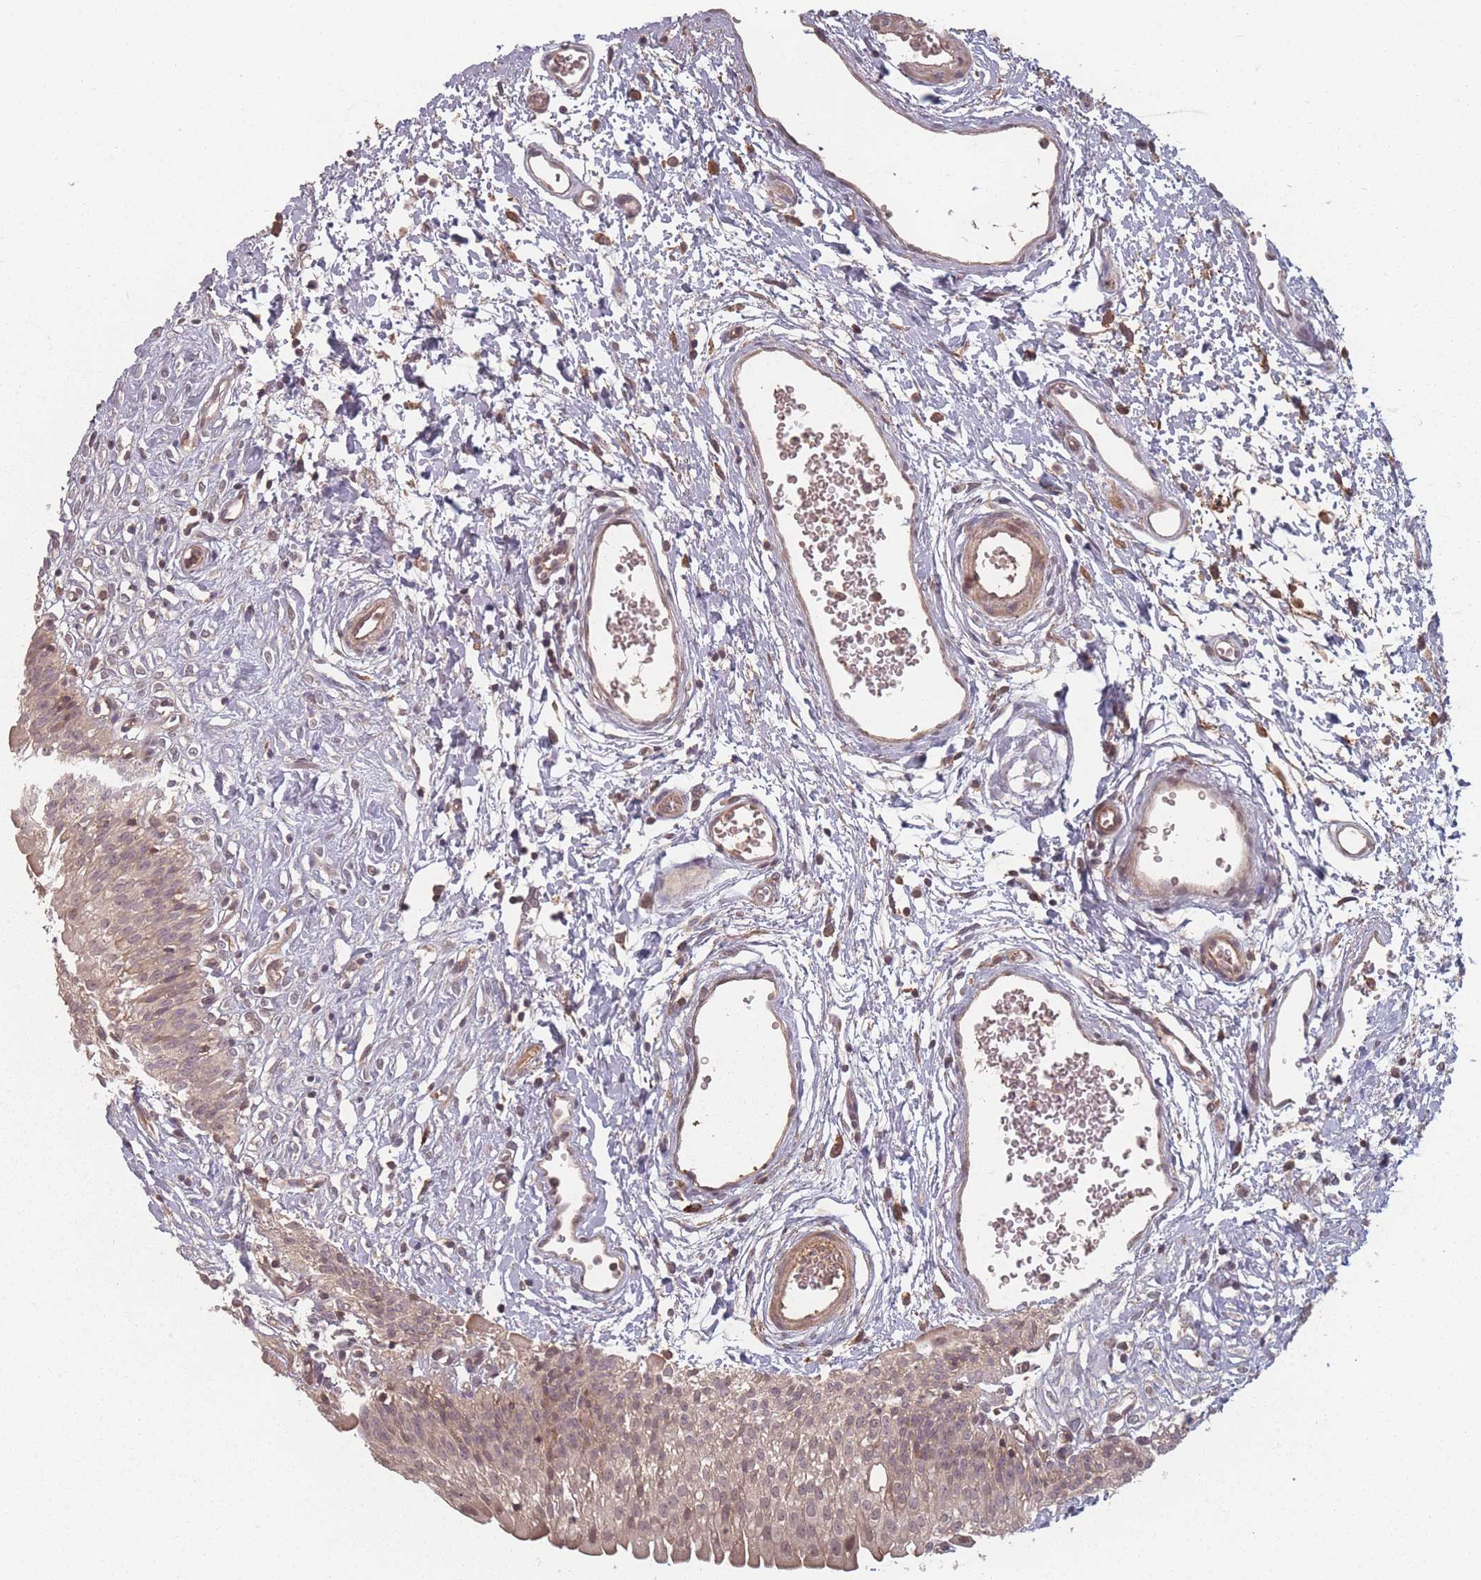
{"staining": {"intensity": "weak", "quantity": "25%-75%", "location": "cytoplasmic/membranous,nuclear"}, "tissue": "urinary bladder", "cell_type": "Urothelial cells", "image_type": "normal", "snomed": [{"axis": "morphology", "description": "Normal tissue, NOS"}, {"axis": "topography", "description": "Urinary bladder"}], "caption": "Urothelial cells display low levels of weak cytoplasmic/membranous,nuclear expression in about 25%-75% of cells in normal urinary bladder.", "gene": "HAGH", "patient": {"sex": "male", "age": 51}}